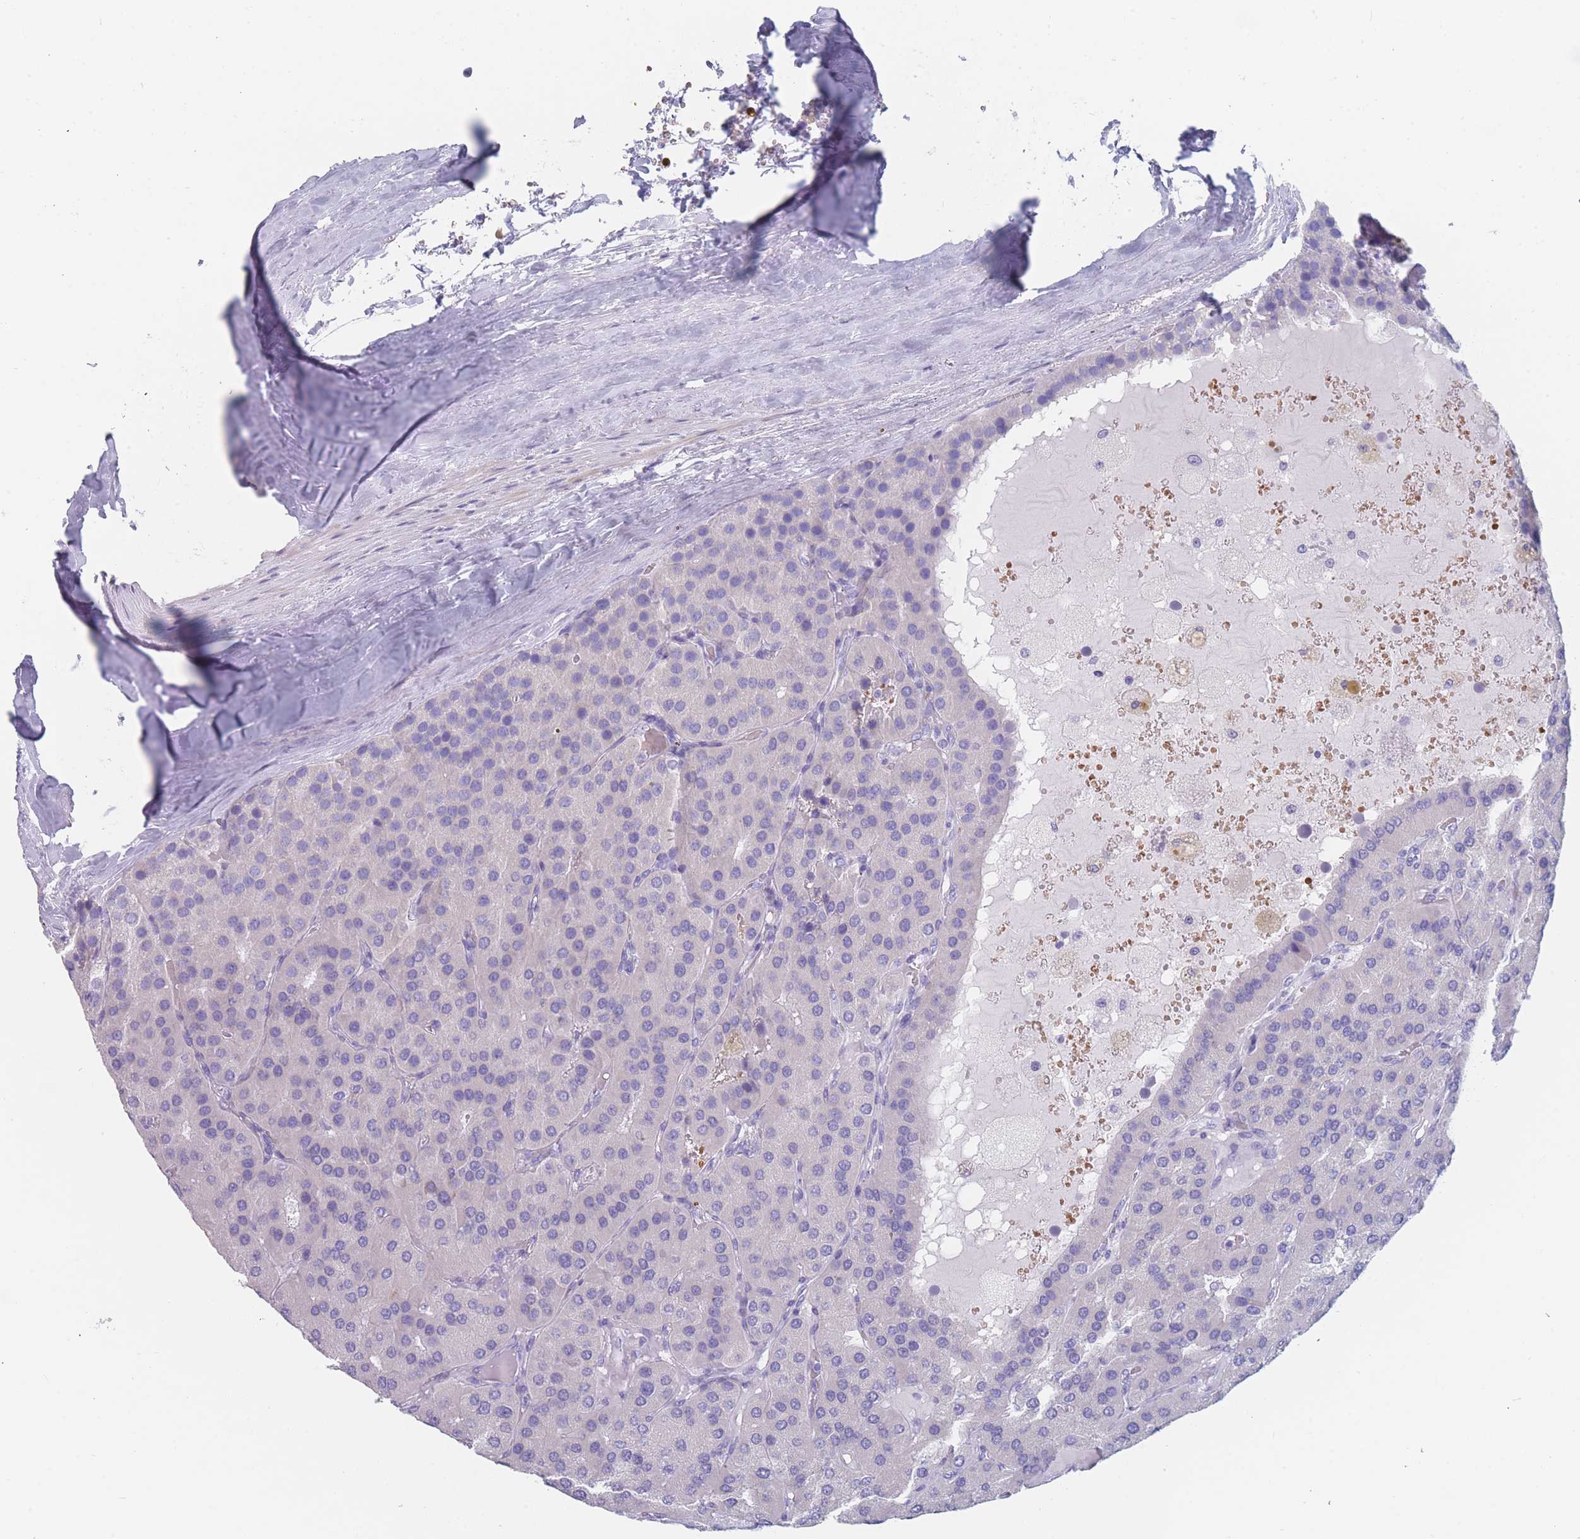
{"staining": {"intensity": "negative", "quantity": "none", "location": "none"}, "tissue": "parathyroid gland", "cell_type": "Glandular cells", "image_type": "normal", "snomed": [{"axis": "morphology", "description": "Normal tissue, NOS"}, {"axis": "morphology", "description": "Adenoma, NOS"}, {"axis": "topography", "description": "Parathyroid gland"}], "caption": "Immunohistochemistry (IHC) photomicrograph of unremarkable parathyroid gland stained for a protein (brown), which displays no staining in glandular cells.", "gene": "OR5D16", "patient": {"sex": "female", "age": 86}}